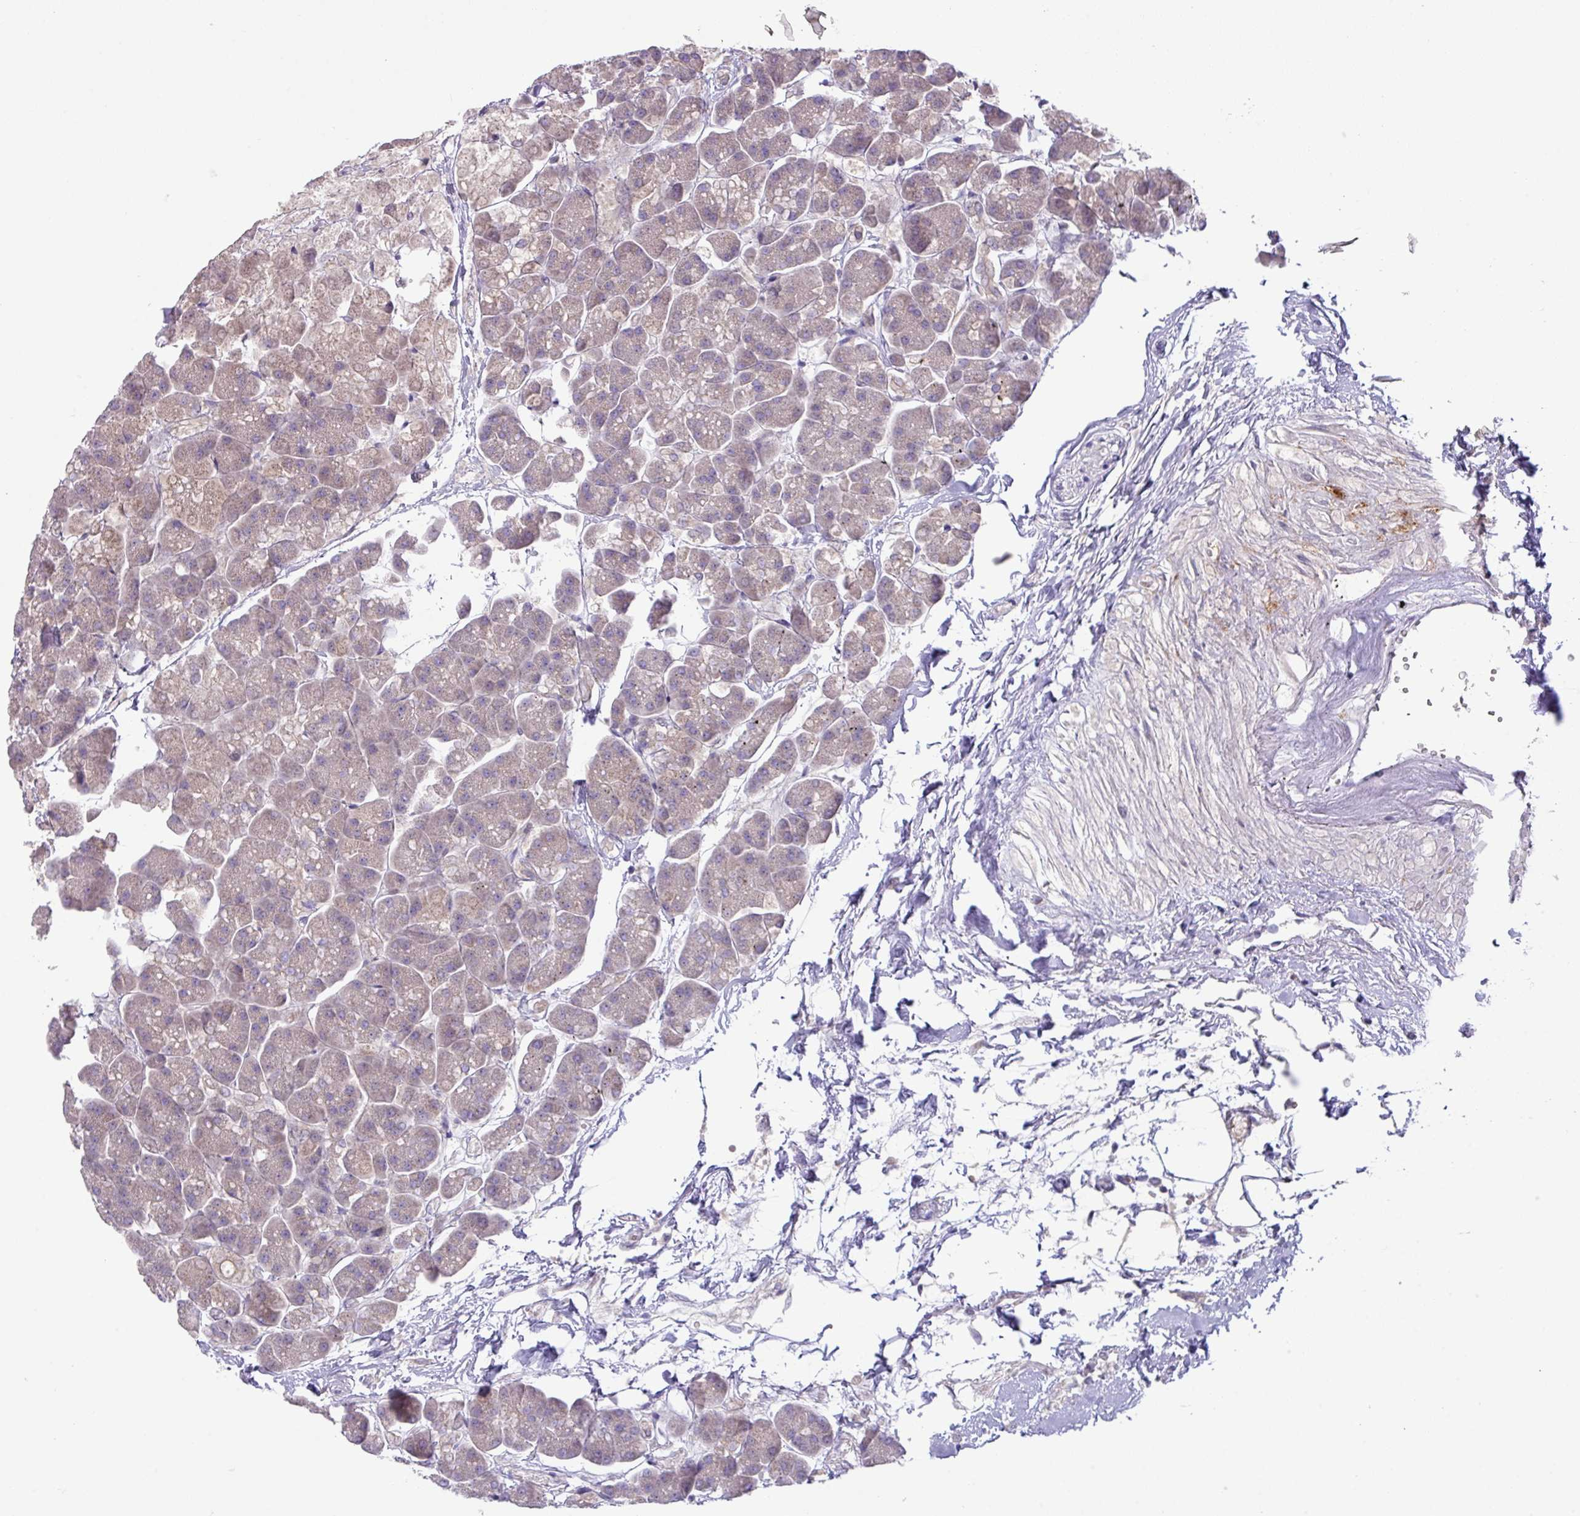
{"staining": {"intensity": "moderate", "quantity": "<25%", "location": "cytoplasmic/membranous"}, "tissue": "pancreas", "cell_type": "Exocrine glandular cells", "image_type": "normal", "snomed": [{"axis": "morphology", "description": "Normal tissue, NOS"}, {"axis": "topography", "description": "Pancreas"}, {"axis": "topography", "description": "Peripheral nerve tissue"}], "caption": "Protein staining displays moderate cytoplasmic/membranous staining in about <25% of exocrine glandular cells in normal pancreas. The protein is shown in brown color, while the nuclei are stained blue.", "gene": "ZNF394", "patient": {"sex": "male", "age": 54}}